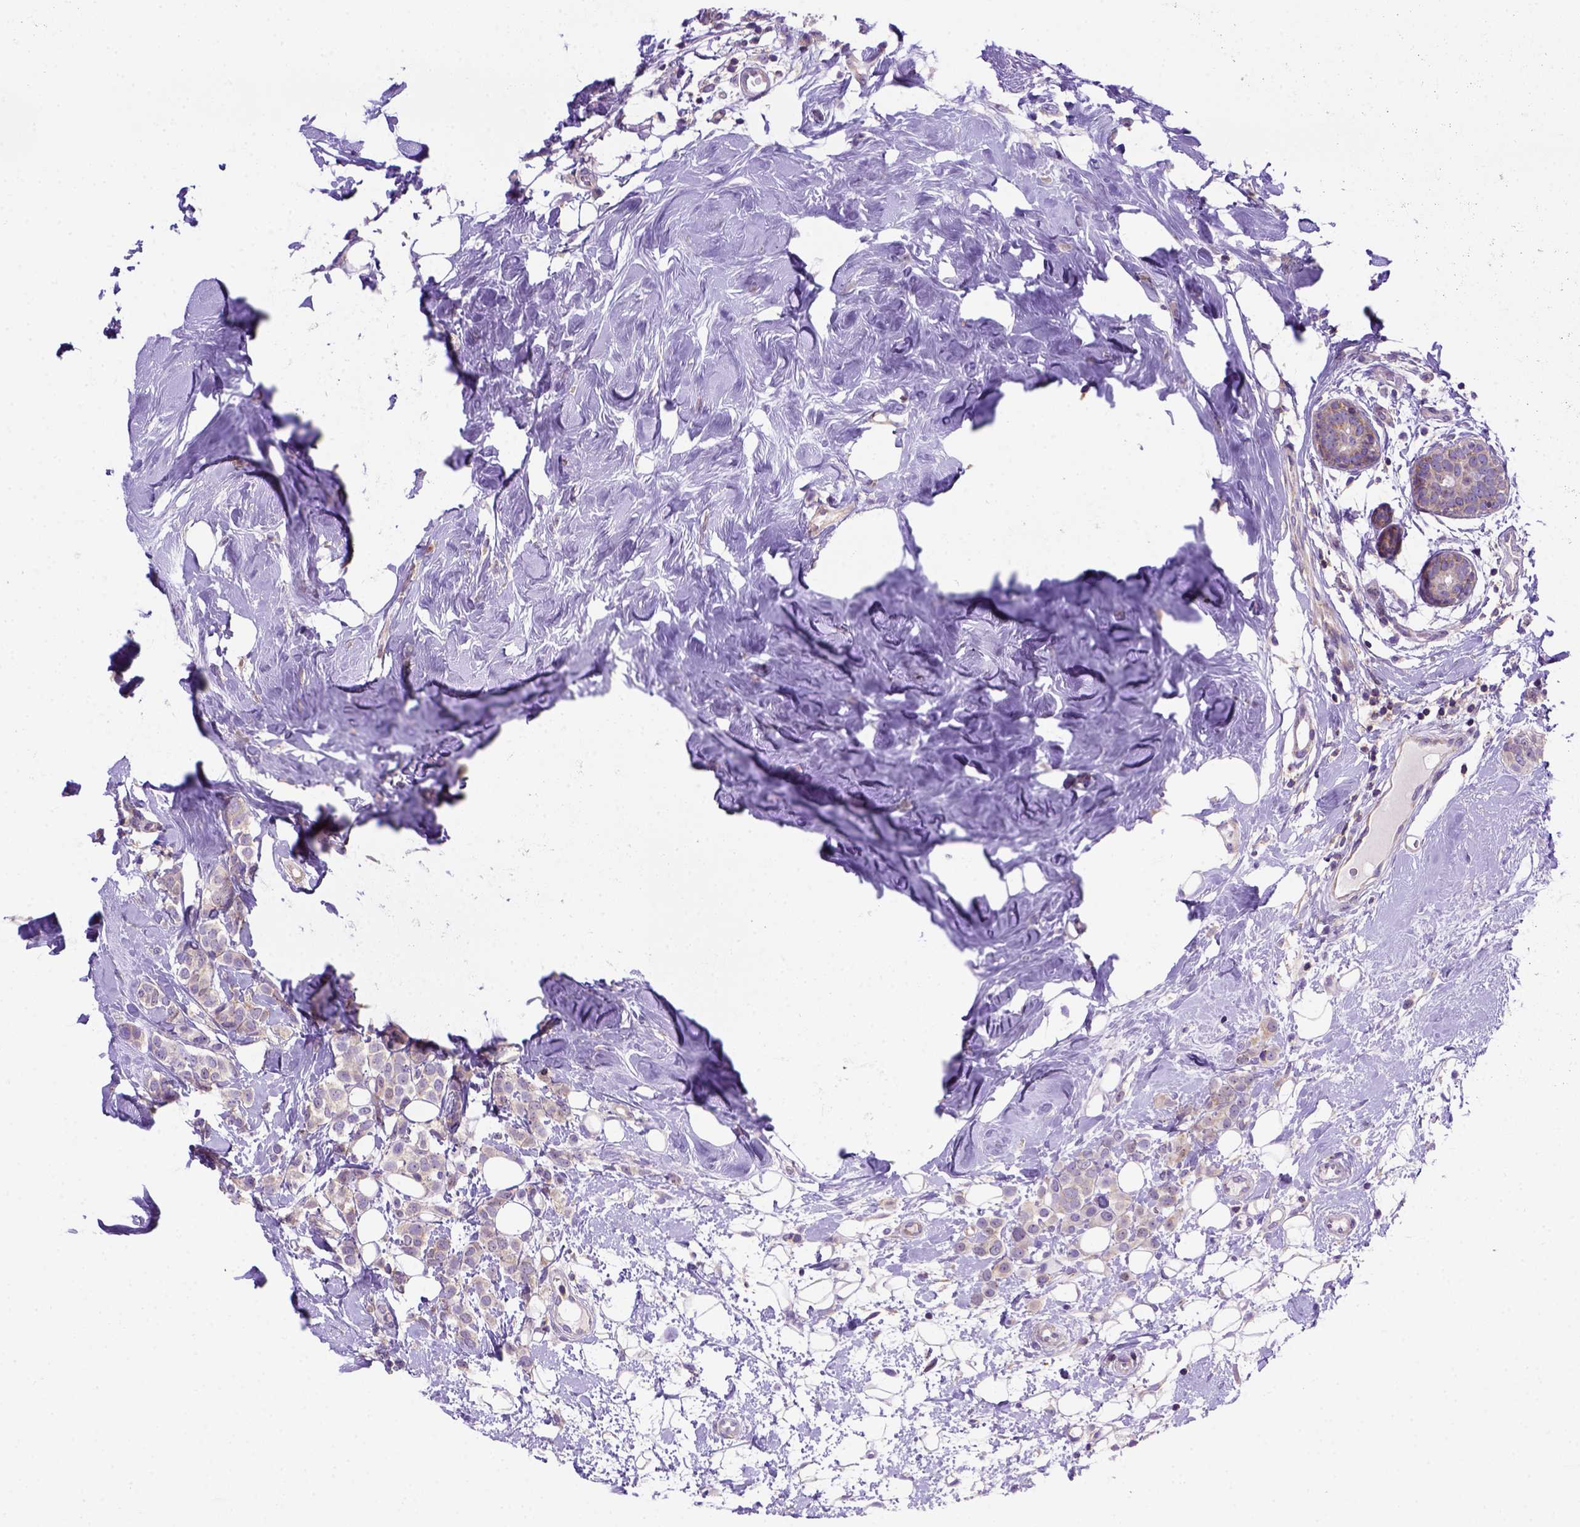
{"staining": {"intensity": "weak", "quantity": ">75%", "location": "cytoplasmic/membranous"}, "tissue": "breast cancer", "cell_type": "Tumor cells", "image_type": "cancer", "snomed": [{"axis": "morphology", "description": "Lobular carcinoma"}, {"axis": "topography", "description": "Breast"}], "caption": "Protein expression analysis of breast lobular carcinoma displays weak cytoplasmic/membranous expression in approximately >75% of tumor cells. (DAB IHC, brown staining for protein, blue staining for nuclei).", "gene": "FOXI1", "patient": {"sex": "female", "age": 49}}